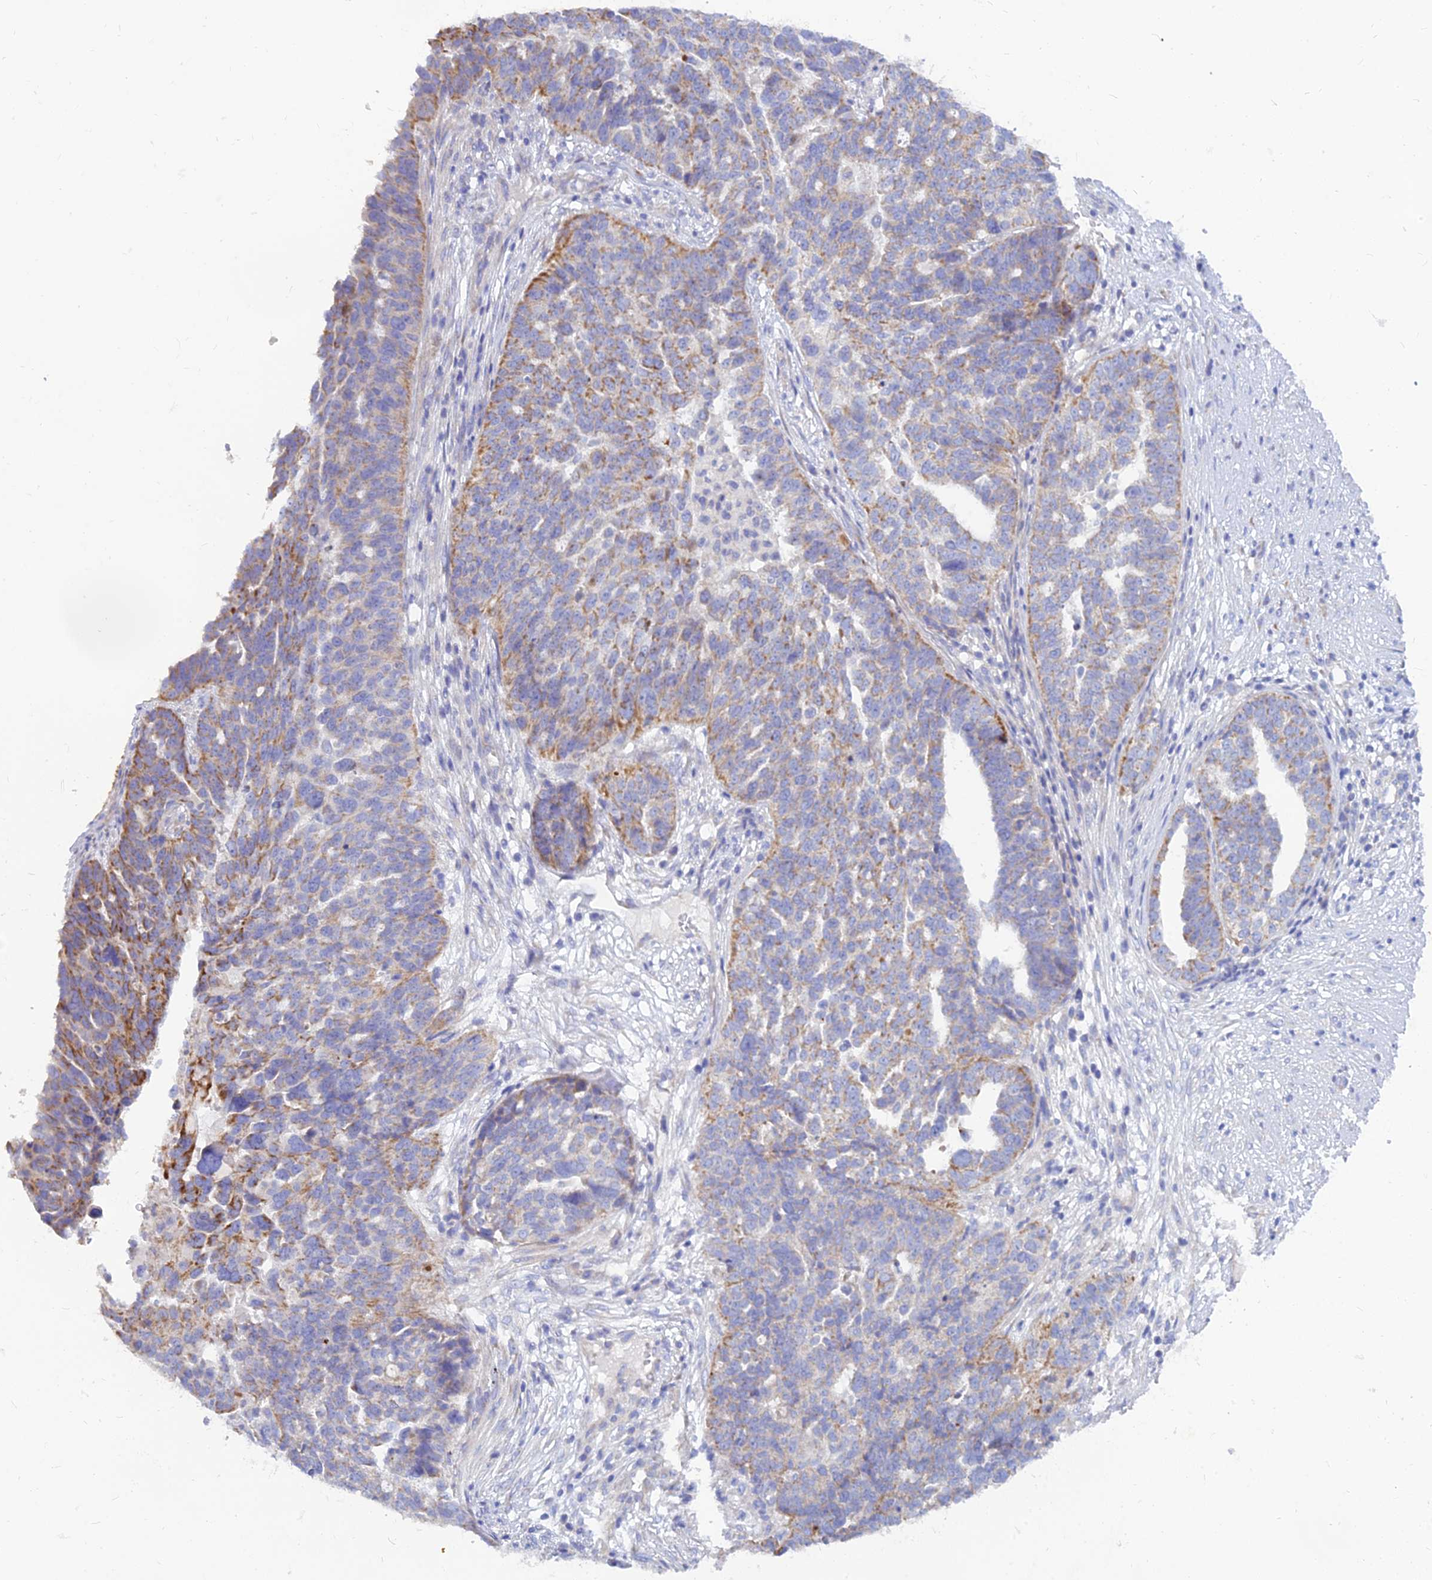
{"staining": {"intensity": "moderate", "quantity": "<25%", "location": "cytoplasmic/membranous"}, "tissue": "ovarian cancer", "cell_type": "Tumor cells", "image_type": "cancer", "snomed": [{"axis": "morphology", "description": "Cystadenocarcinoma, serous, NOS"}, {"axis": "topography", "description": "Ovary"}], "caption": "Immunohistochemical staining of human ovarian cancer (serous cystadenocarcinoma) demonstrates low levels of moderate cytoplasmic/membranous protein staining in approximately <25% of tumor cells.", "gene": "TMEM30B", "patient": {"sex": "female", "age": 59}}